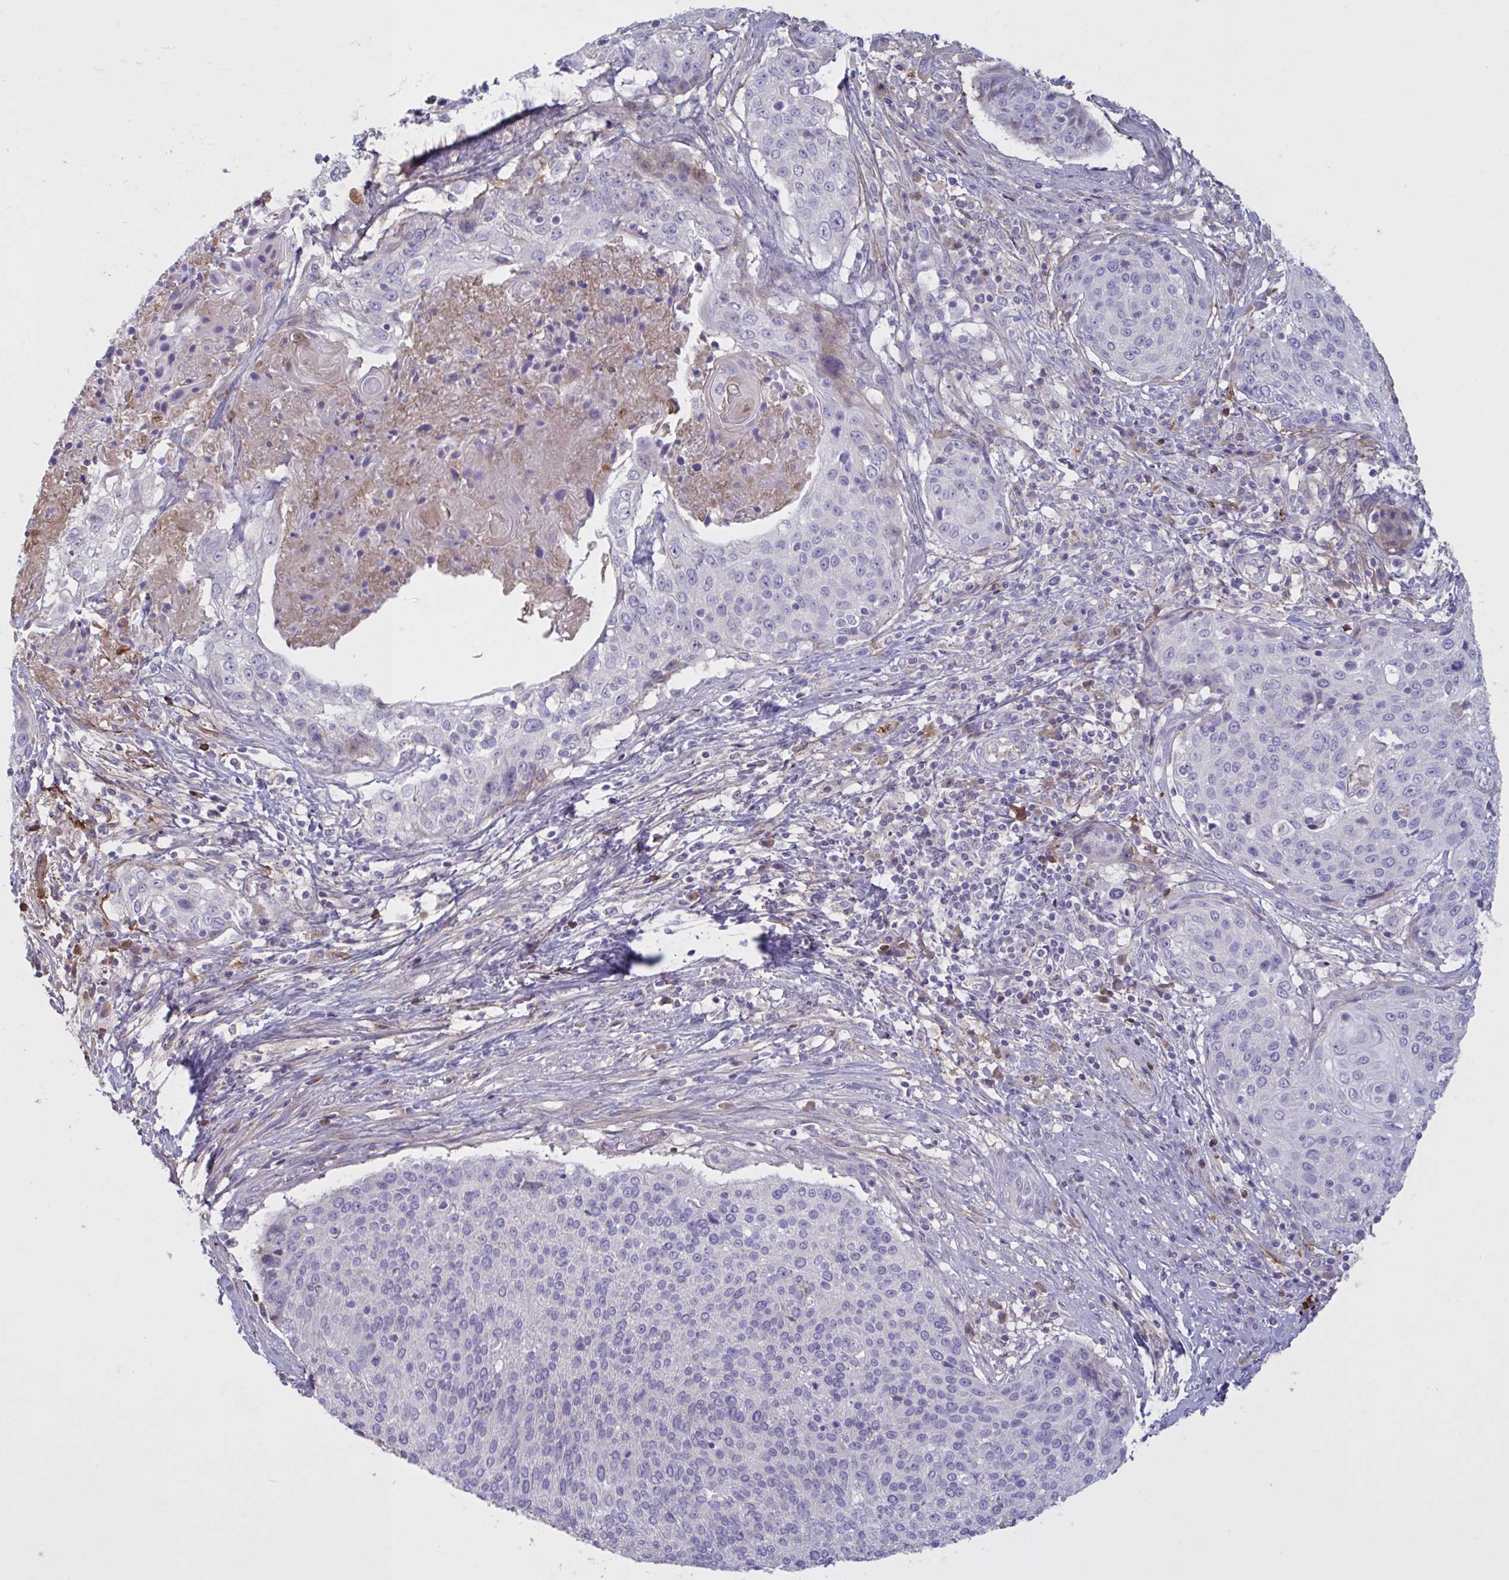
{"staining": {"intensity": "negative", "quantity": "none", "location": "none"}, "tissue": "cervical cancer", "cell_type": "Tumor cells", "image_type": "cancer", "snomed": [{"axis": "morphology", "description": "Squamous cell carcinoma, NOS"}, {"axis": "topography", "description": "Cervix"}], "caption": "A high-resolution histopathology image shows immunohistochemistry staining of cervical cancer, which demonstrates no significant expression in tumor cells.", "gene": "IL1R1", "patient": {"sex": "female", "age": 31}}